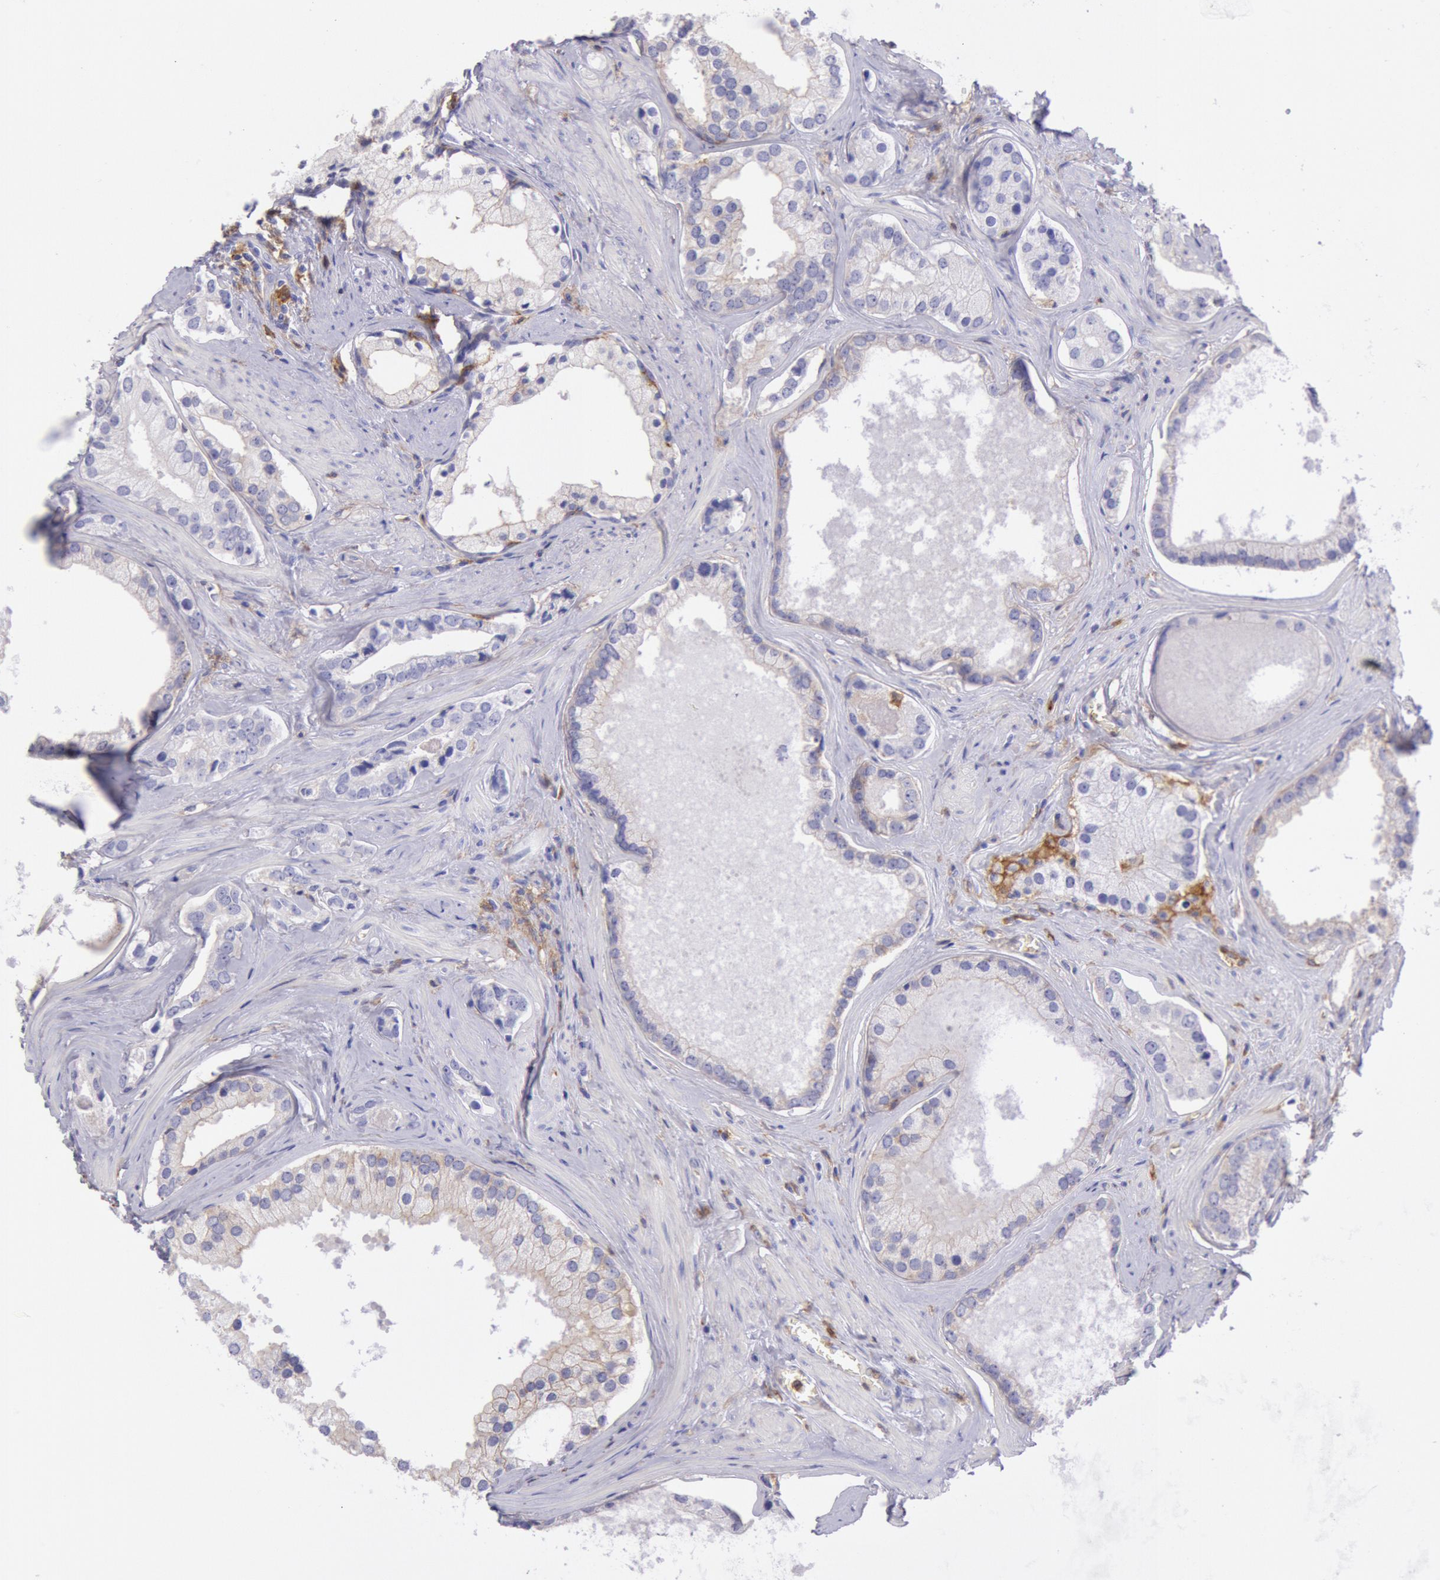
{"staining": {"intensity": "negative", "quantity": "none", "location": "none"}, "tissue": "prostate cancer", "cell_type": "Tumor cells", "image_type": "cancer", "snomed": [{"axis": "morphology", "description": "Adenocarcinoma, Medium grade"}, {"axis": "topography", "description": "Prostate"}], "caption": "The photomicrograph demonstrates no significant expression in tumor cells of prostate medium-grade adenocarcinoma. (Brightfield microscopy of DAB immunohistochemistry (IHC) at high magnification).", "gene": "LYN", "patient": {"sex": "male", "age": 70}}